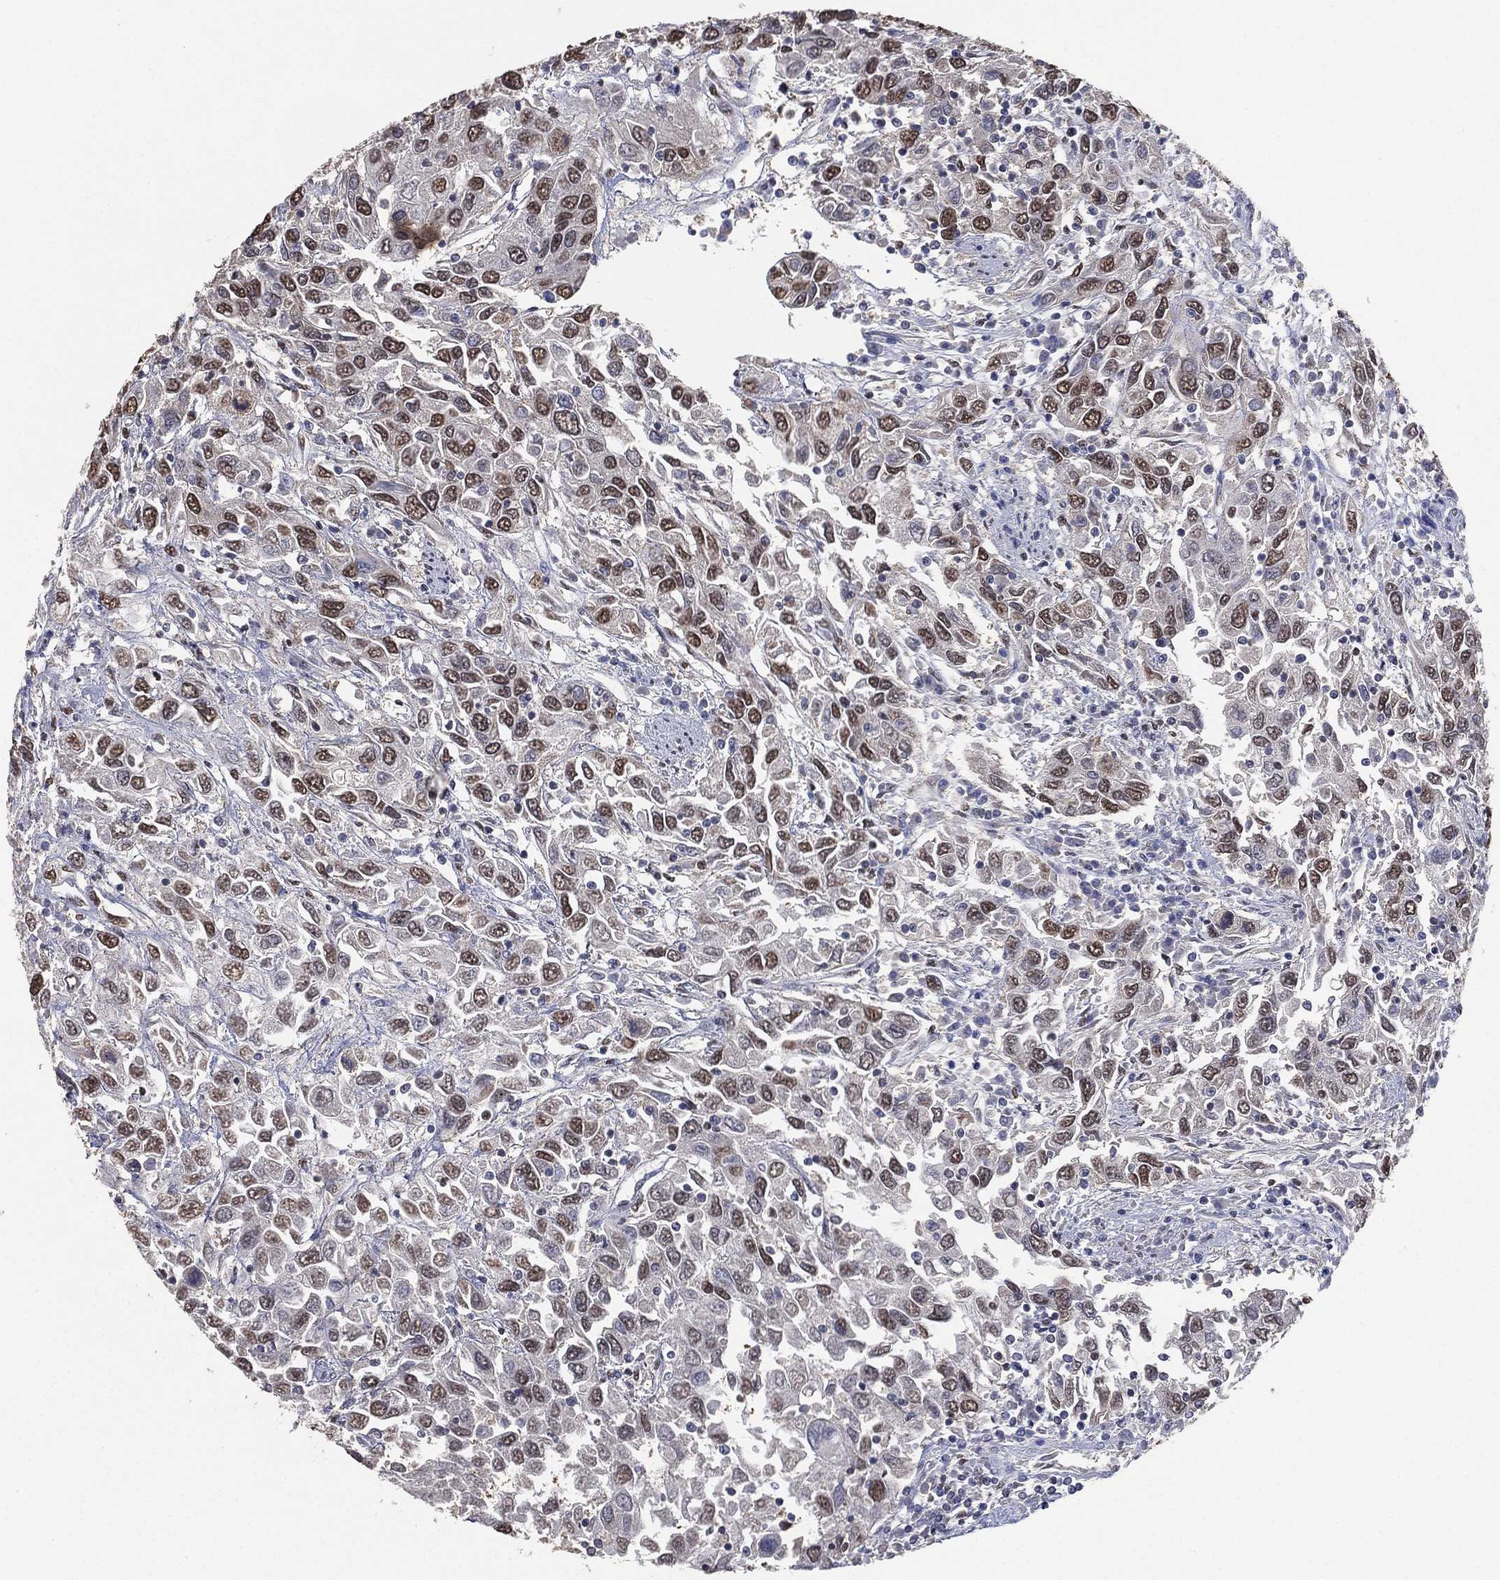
{"staining": {"intensity": "moderate", "quantity": "<25%", "location": "nuclear"}, "tissue": "urothelial cancer", "cell_type": "Tumor cells", "image_type": "cancer", "snomed": [{"axis": "morphology", "description": "Urothelial carcinoma, High grade"}, {"axis": "topography", "description": "Urinary bladder"}], "caption": "Immunohistochemistry (IHC) (DAB) staining of urothelial carcinoma (high-grade) reveals moderate nuclear protein expression in approximately <25% of tumor cells.", "gene": "ALDH7A1", "patient": {"sex": "male", "age": 76}}